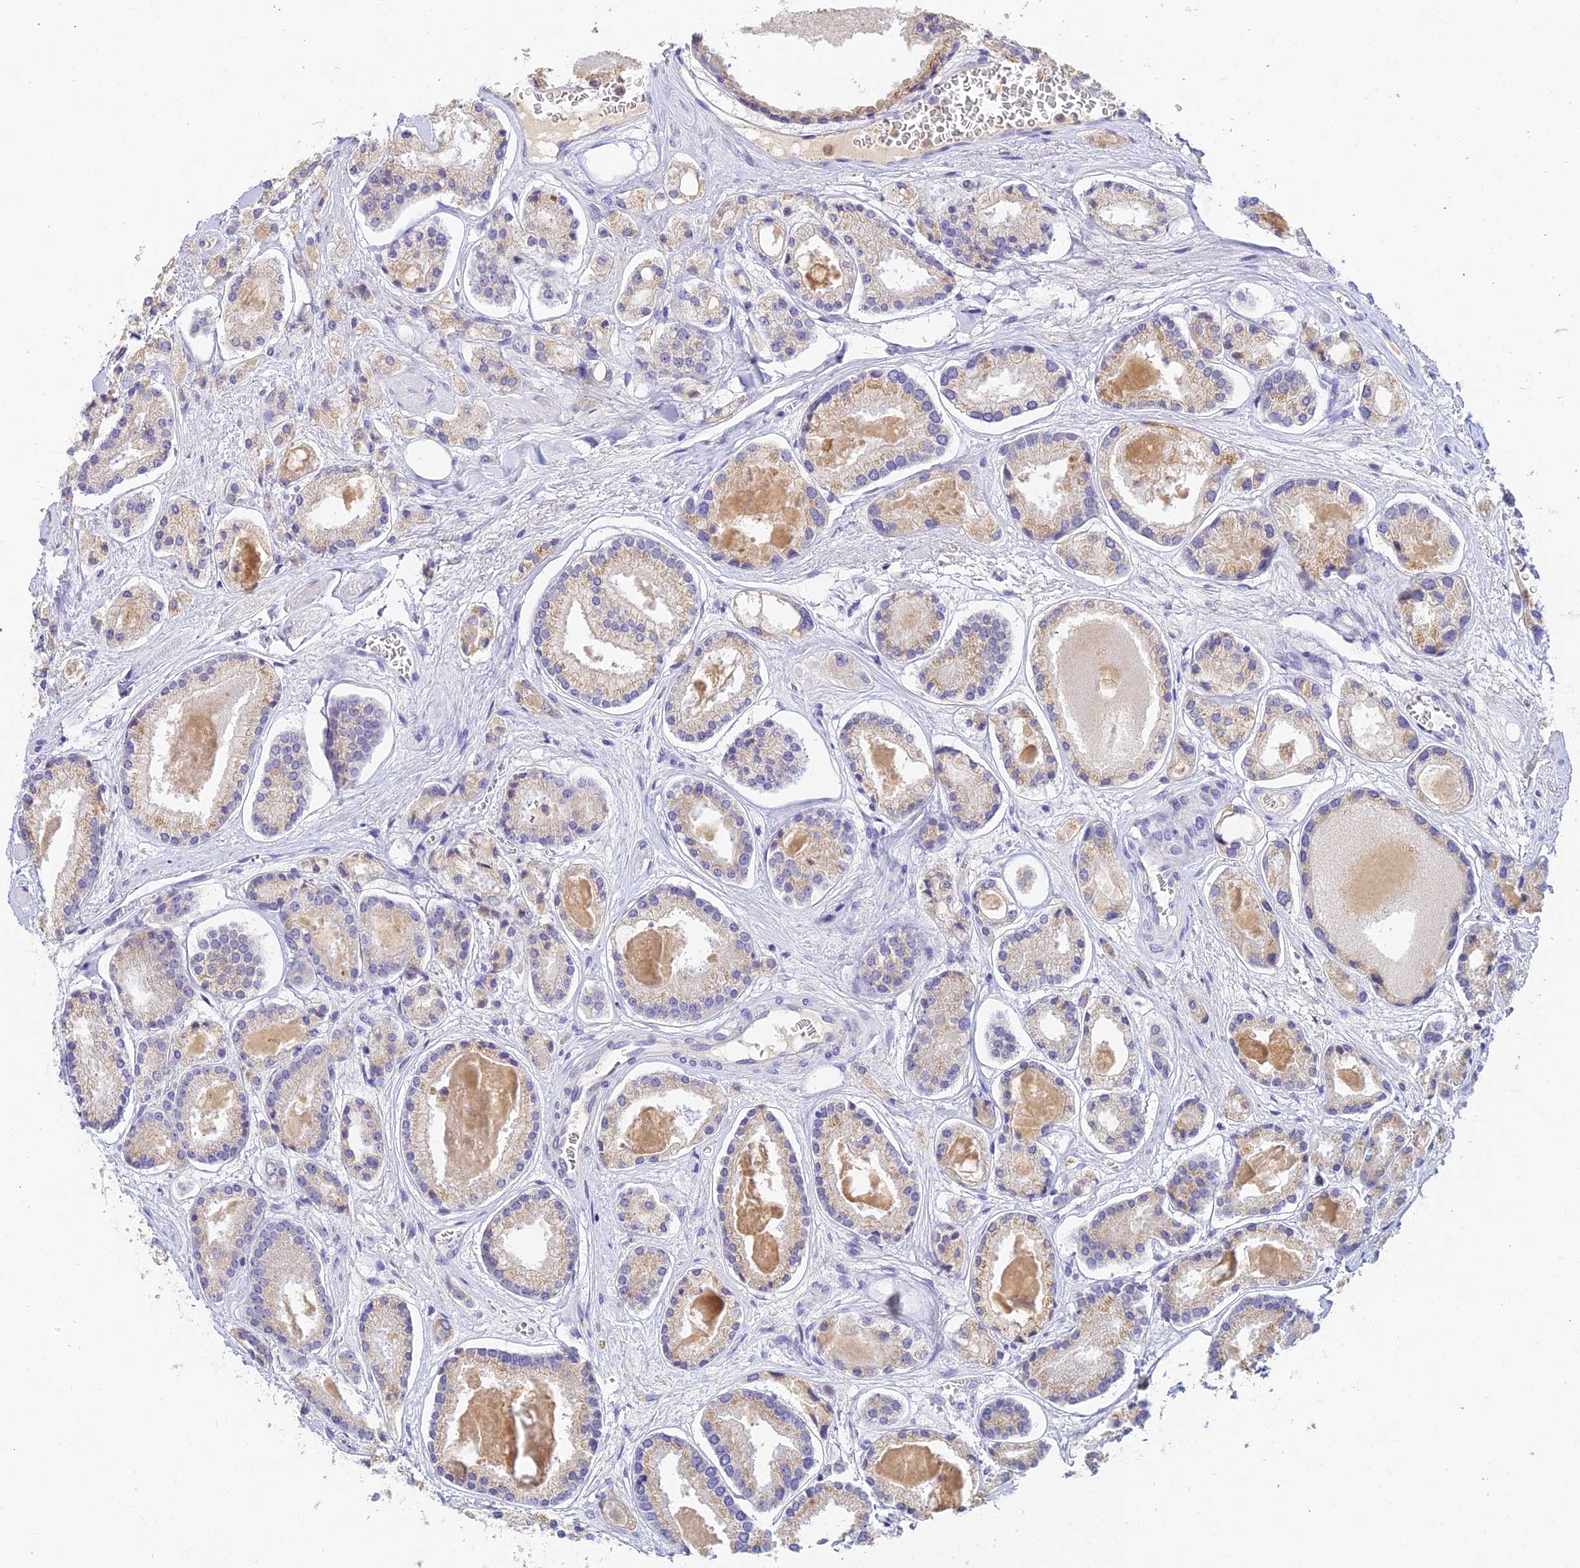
{"staining": {"intensity": "weak", "quantity": "<25%", "location": "cytoplasmic/membranous"}, "tissue": "prostate cancer", "cell_type": "Tumor cells", "image_type": "cancer", "snomed": [{"axis": "morphology", "description": "Adenocarcinoma, High grade"}, {"axis": "topography", "description": "Prostate"}], "caption": "Tumor cells show no significant staining in high-grade adenocarcinoma (prostate).", "gene": "INTS13", "patient": {"sex": "male", "age": 67}}